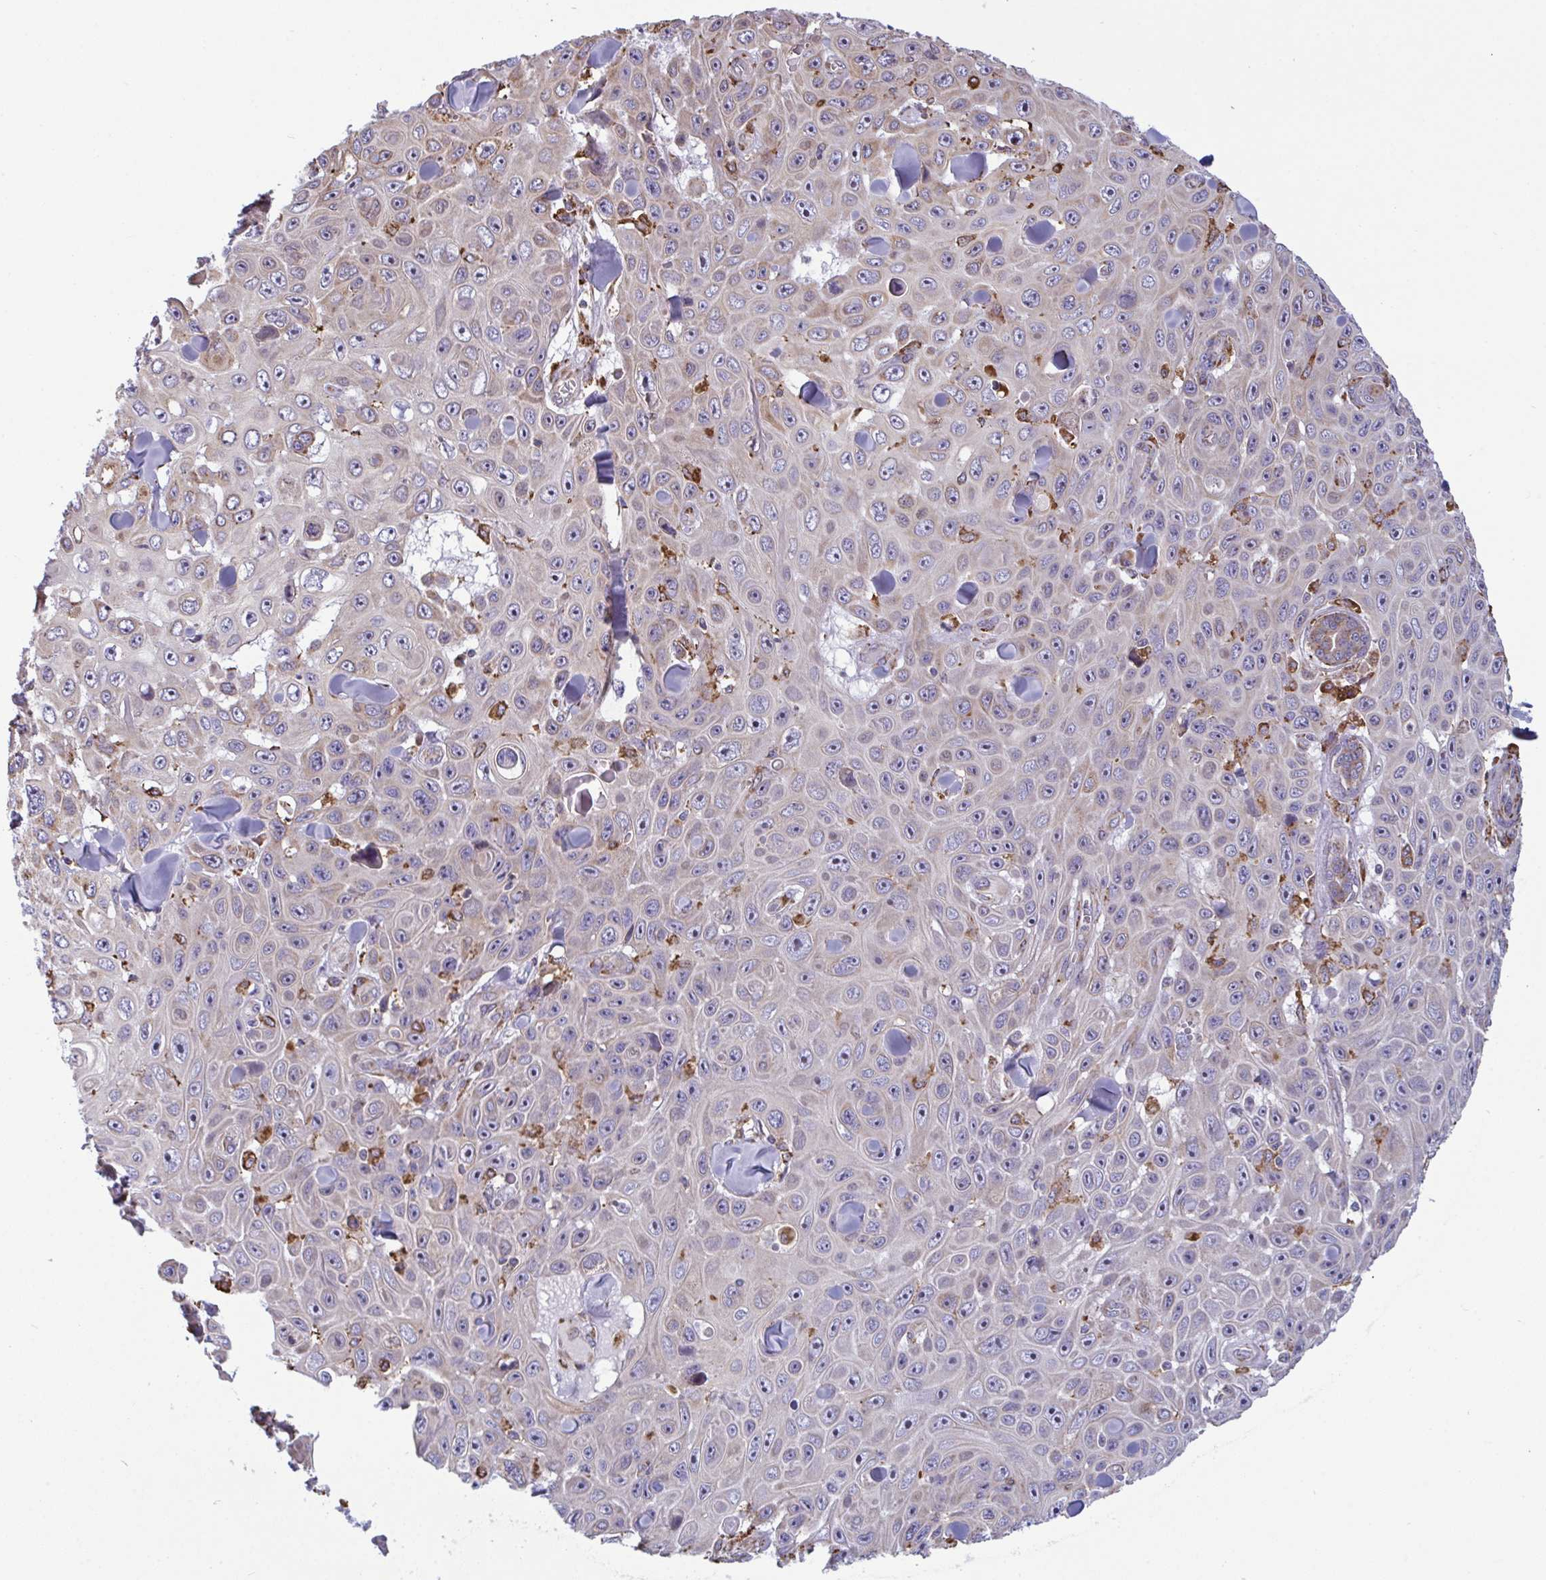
{"staining": {"intensity": "negative", "quantity": "none", "location": "none"}, "tissue": "skin cancer", "cell_type": "Tumor cells", "image_type": "cancer", "snomed": [{"axis": "morphology", "description": "Squamous cell carcinoma, NOS"}, {"axis": "topography", "description": "Skin"}], "caption": "High power microscopy photomicrograph of an immunohistochemistry micrograph of skin cancer (squamous cell carcinoma), revealing no significant staining in tumor cells.", "gene": "MYMK", "patient": {"sex": "male", "age": 82}}